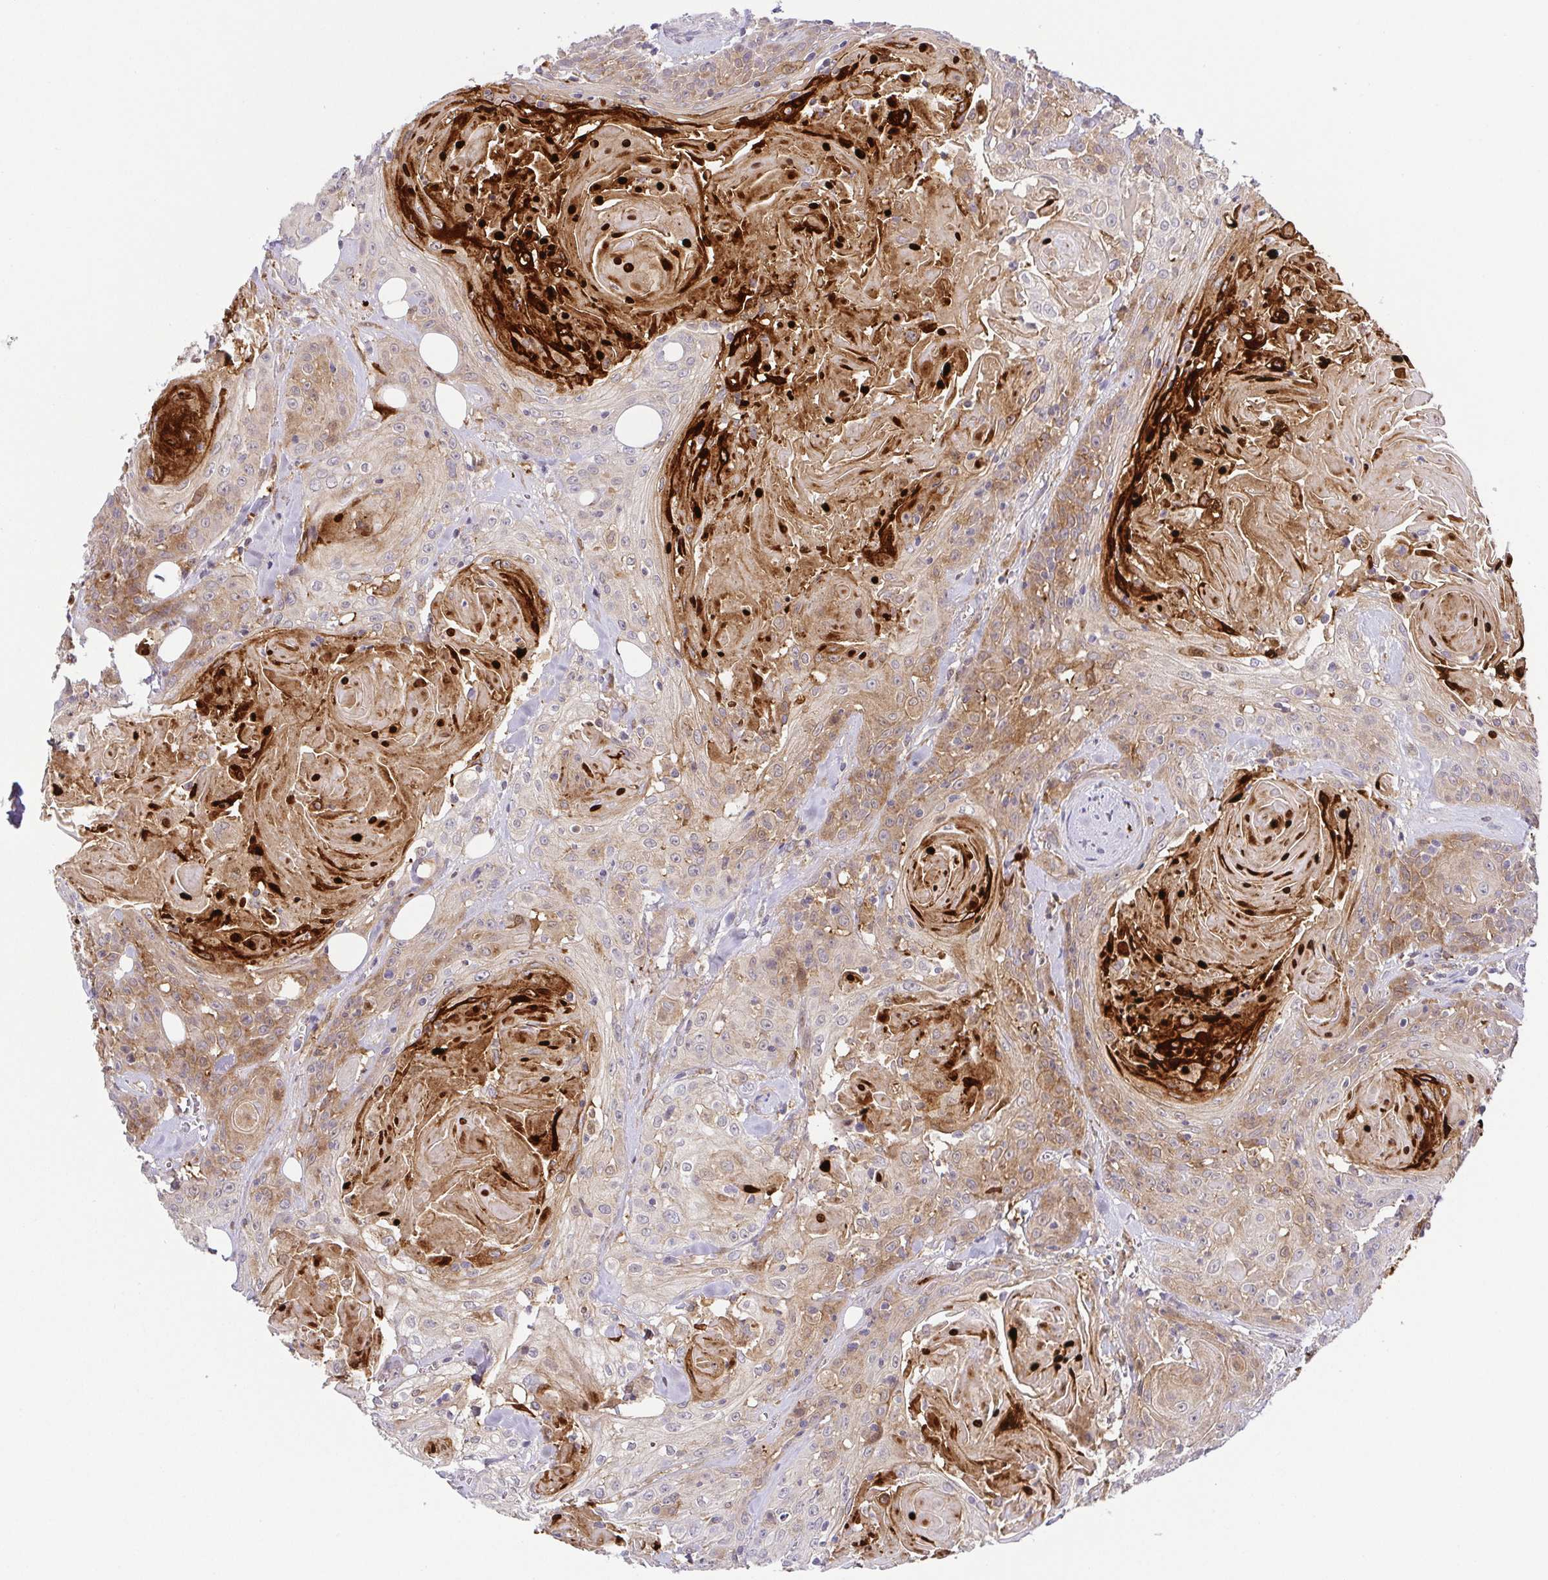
{"staining": {"intensity": "strong", "quantity": "25%-75%", "location": "cytoplasmic/membranous,nuclear"}, "tissue": "head and neck cancer", "cell_type": "Tumor cells", "image_type": "cancer", "snomed": [{"axis": "morphology", "description": "Squamous cell carcinoma, NOS"}, {"axis": "topography", "description": "Head-Neck"}], "caption": "IHC of head and neck cancer reveals high levels of strong cytoplasmic/membranous and nuclear positivity in approximately 25%-75% of tumor cells. (DAB = brown stain, brightfield microscopy at high magnification).", "gene": "RNASE7", "patient": {"sex": "female", "age": 84}}